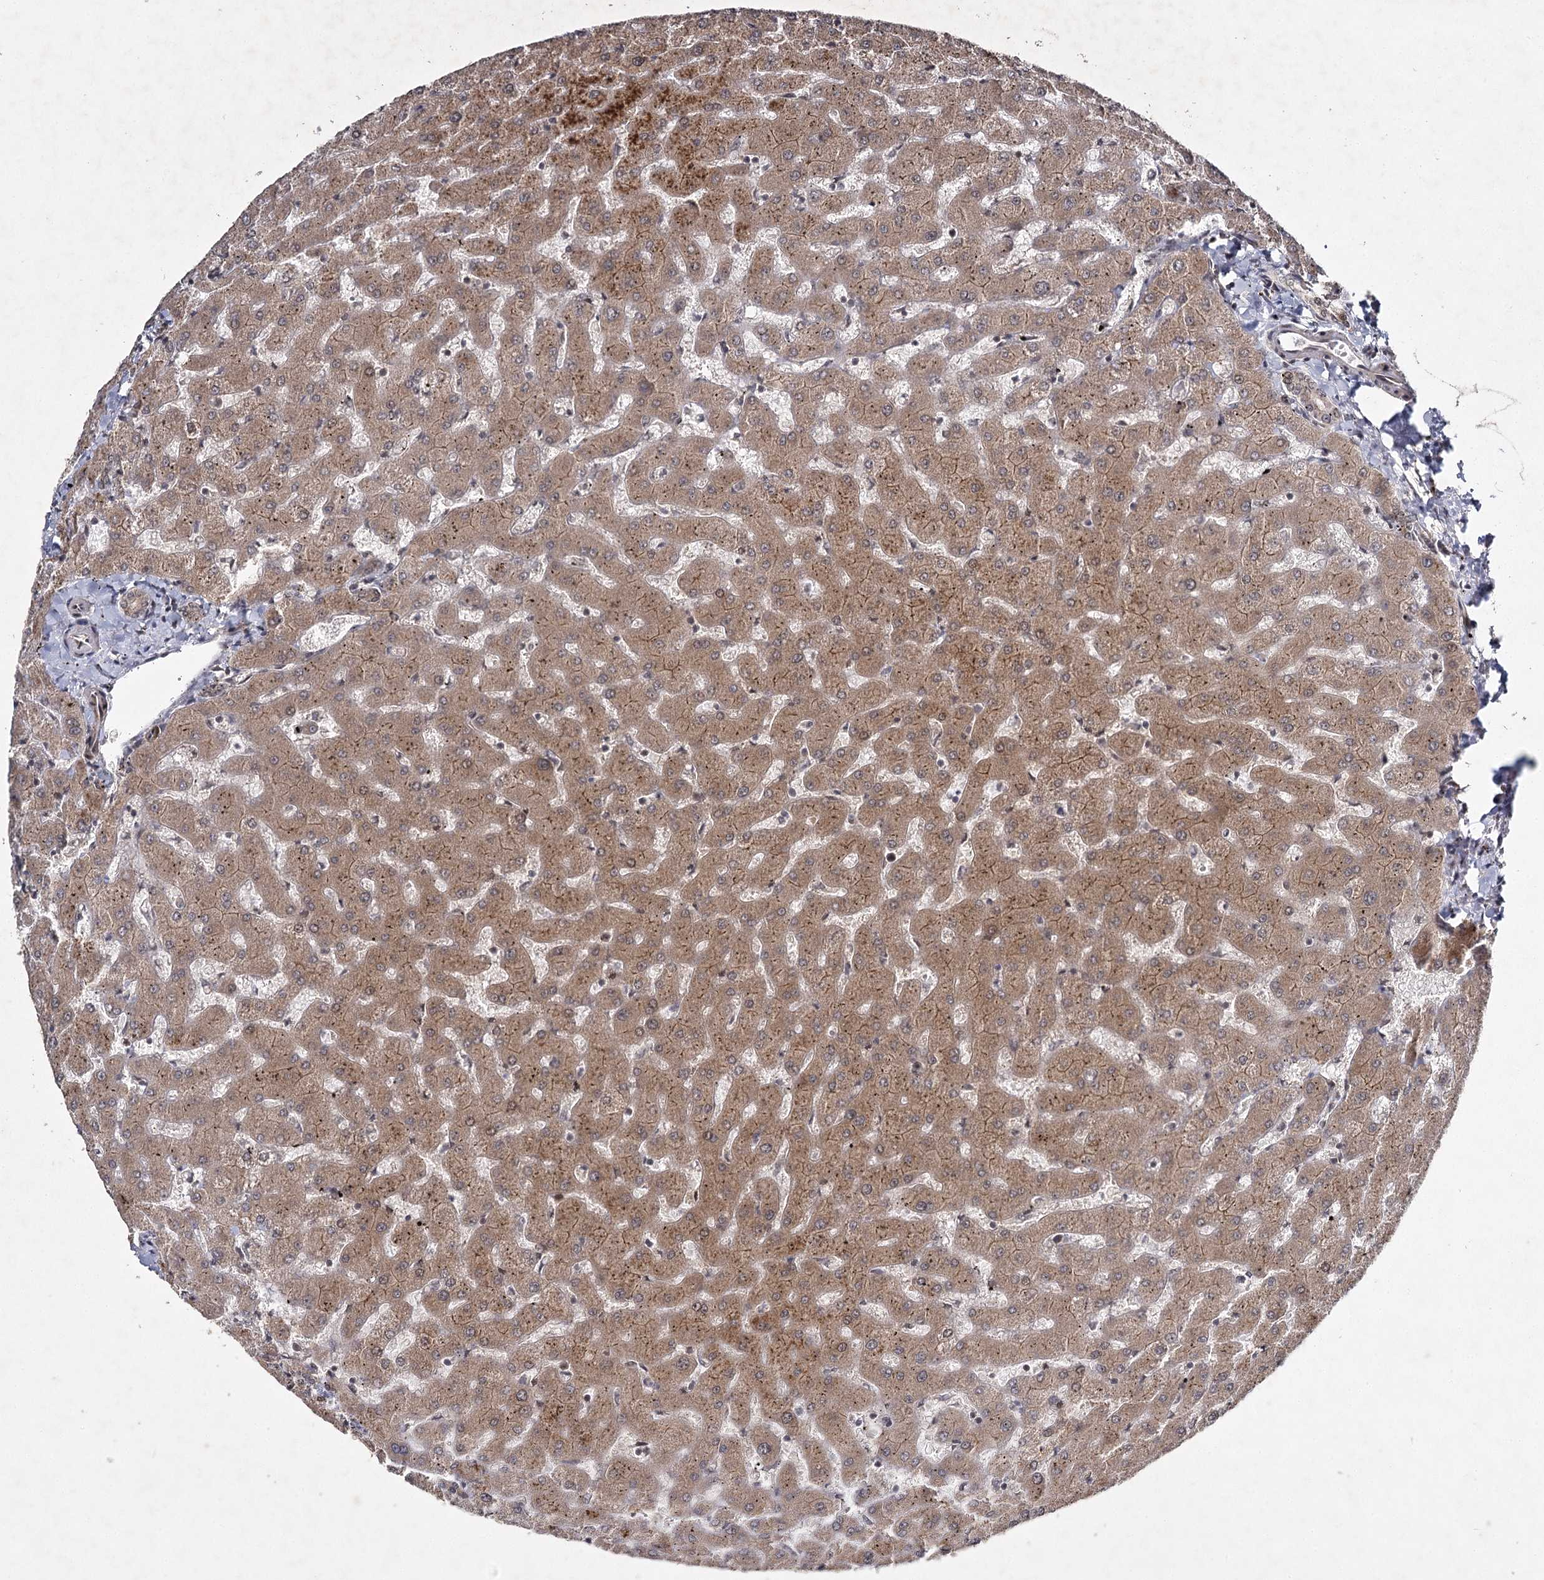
{"staining": {"intensity": "weak", "quantity": ">75%", "location": "cytoplasmic/membranous,nuclear"}, "tissue": "liver", "cell_type": "Cholangiocytes", "image_type": "normal", "snomed": [{"axis": "morphology", "description": "Normal tissue, NOS"}, {"axis": "topography", "description": "Liver"}], "caption": "Weak cytoplasmic/membranous,nuclear expression for a protein is seen in approximately >75% of cholangiocytes of benign liver using immunohistochemistry (IHC).", "gene": "DCUN1D4", "patient": {"sex": "female", "age": 63}}